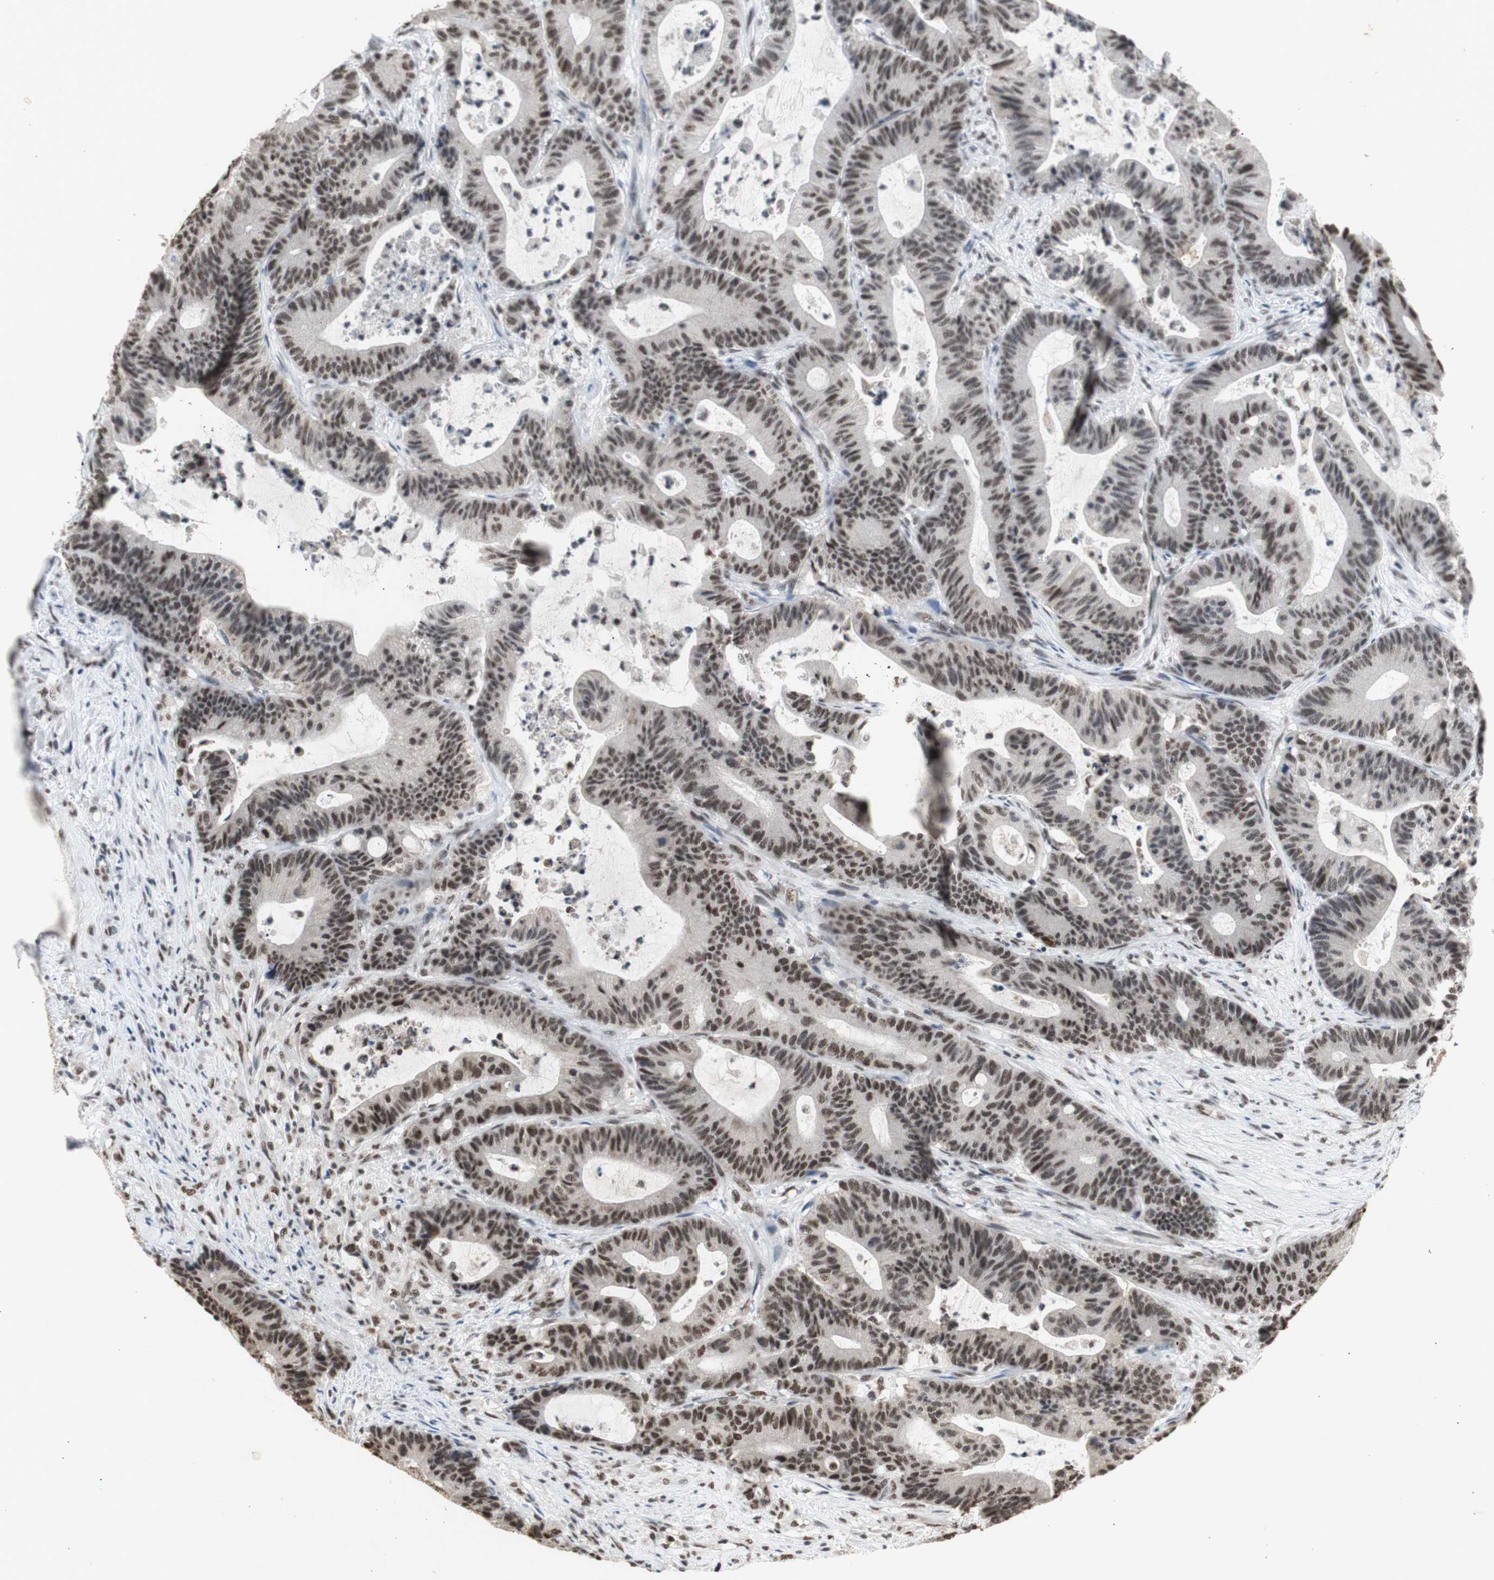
{"staining": {"intensity": "moderate", "quantity": ">75%", "location": "nuclear"}, "tissue": "colorectal cancer", "cell_type": "Tumor cells", "image_type": "cancer", "snomed": [{"axis": "morphology", "description": "Adenocarcinoma, NOS"}, {"axis": "topography", "description": "Colon"}], "caption": "The micrograph shows a brown stain indicating the presence of a protein in the nuclear of tumor cells in colorectal adenocarcinoma.", "gene": "SNRPB", "patient": {"sex": "female", "age": 84}}